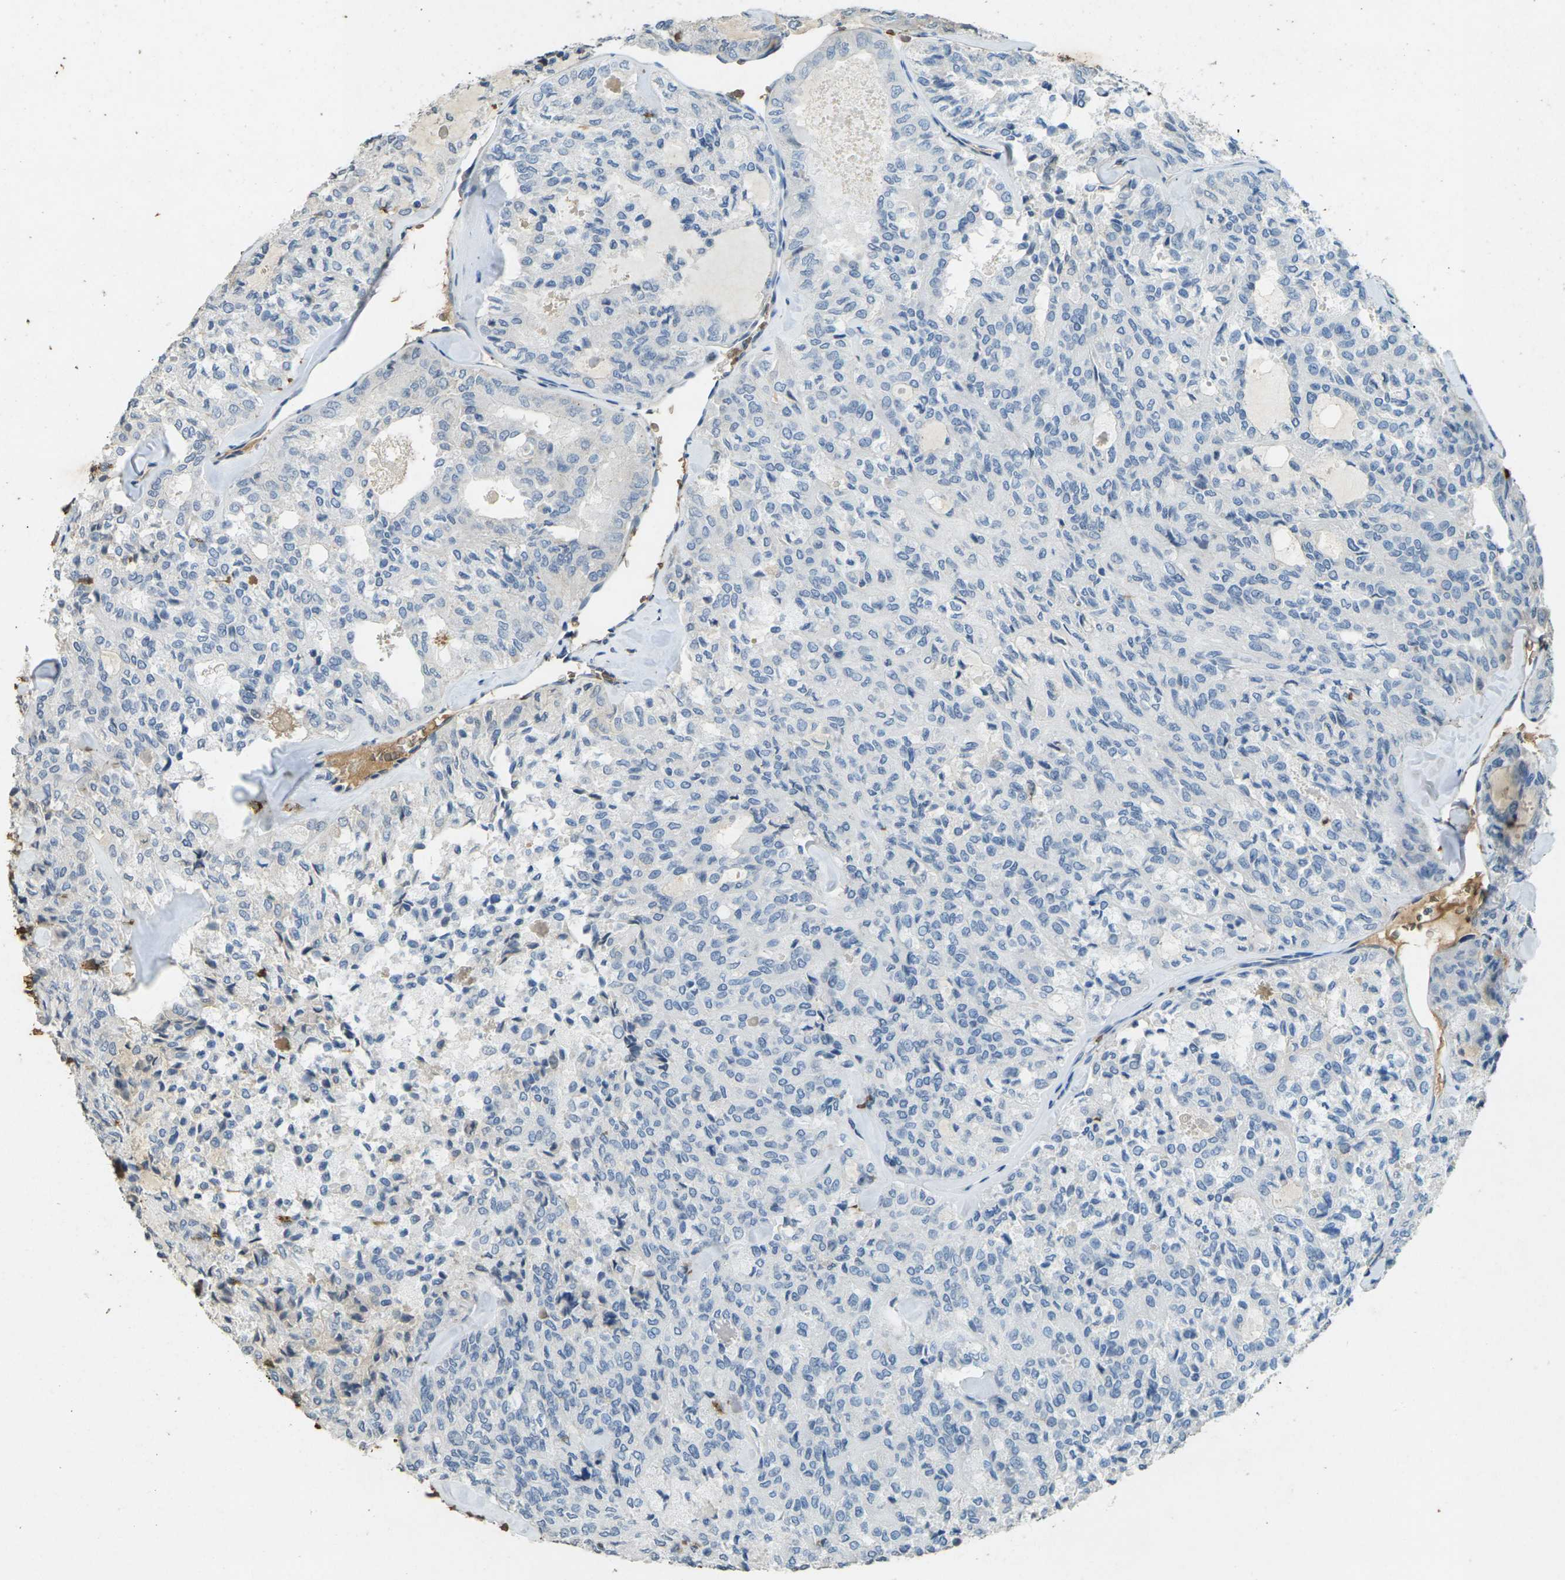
{"staining": {"intensity": "negative", "quantity": "none", "location": "none"}, "tissue": "thyroid cancer", "cell_type": "Tumor cells", "image_type": "cancer", "snomed": [{"axis": "morphology", "description": "Follicular adenoma carcinoma, NOS"}, {"axis": "topography", "description": "Thyroid gland"}], "caption": "A high-resolution histopathology image shows immunohistochemistry staining of thyroid cancer (follicular adenoma carcinoma), which demonstrates no significant expression in tumor cells.", "gene": "HBB", "patient": {"sex": "male", "age": 75}}